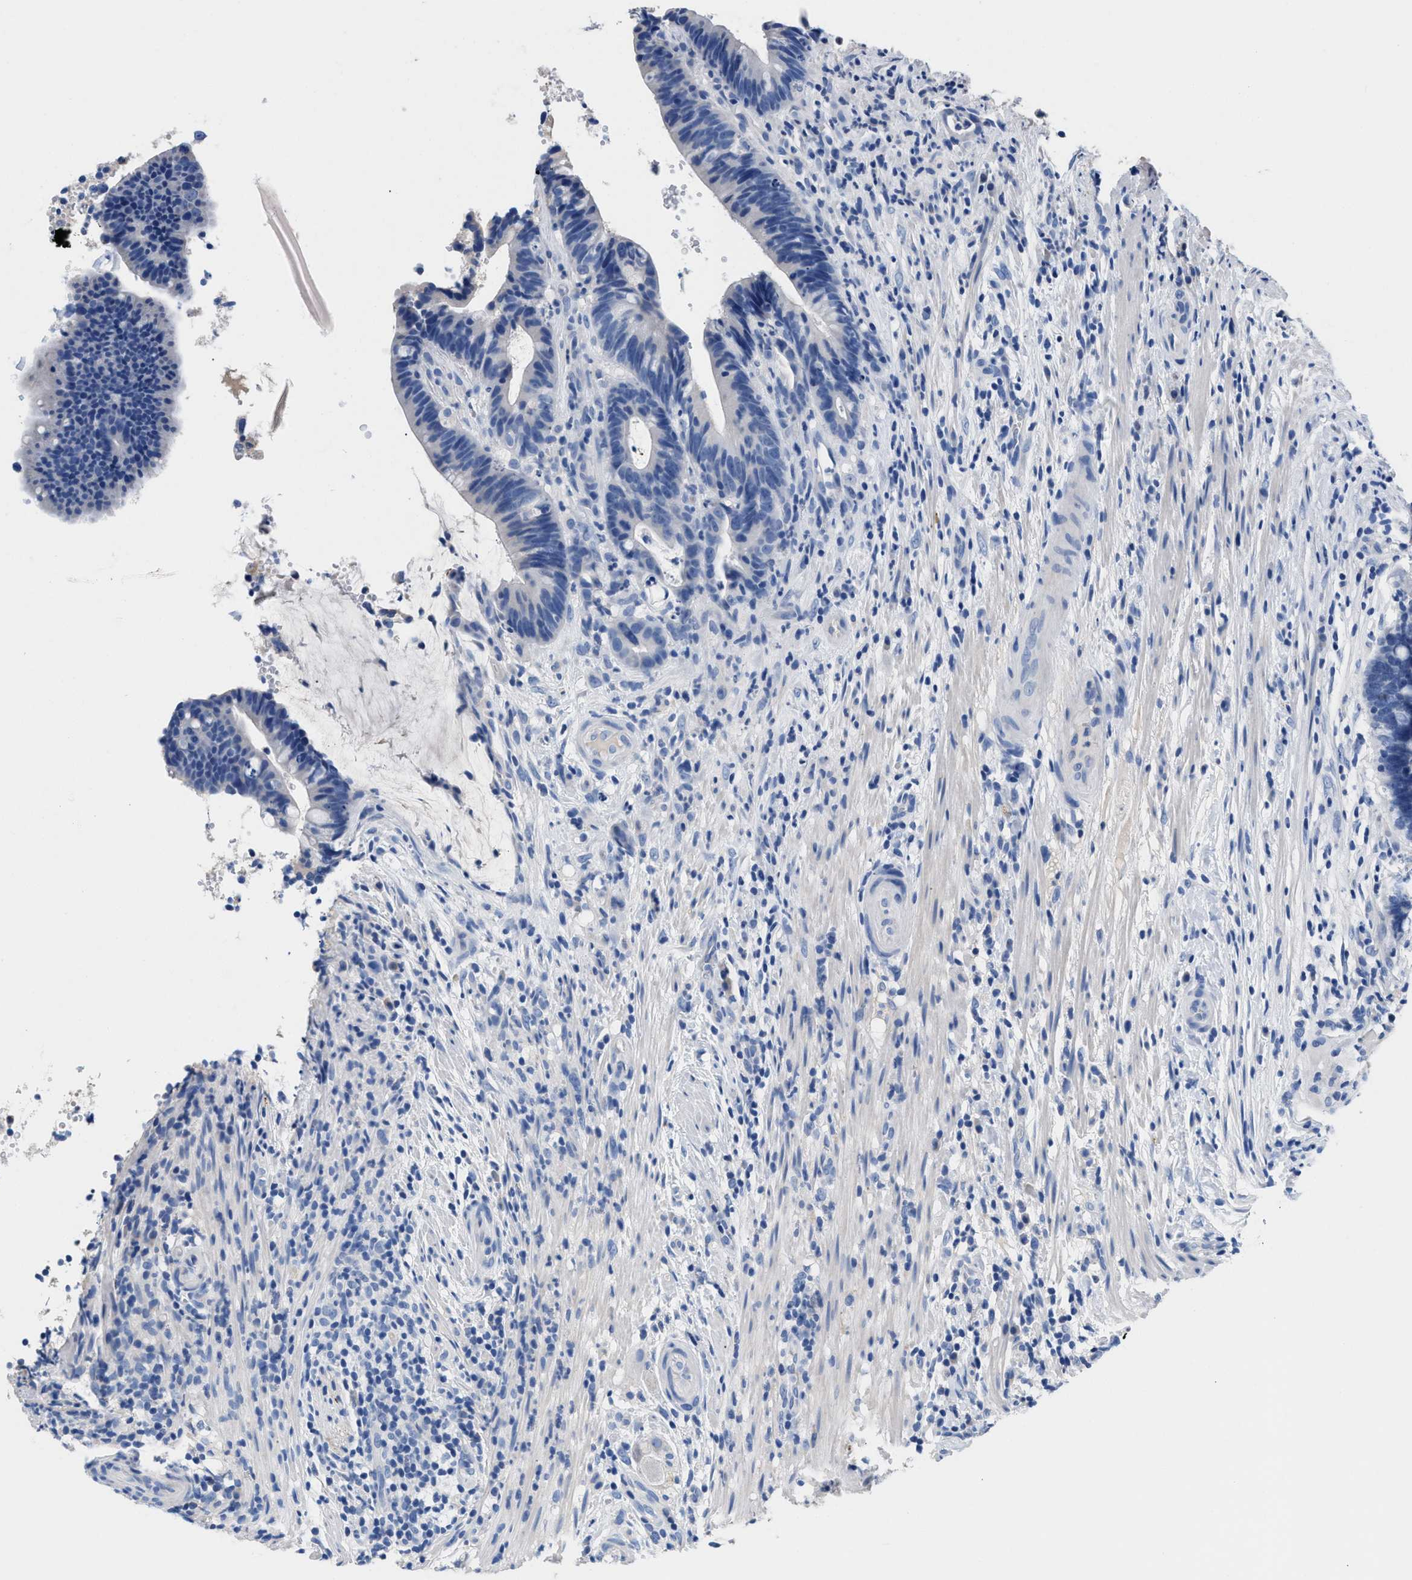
{"staining": {"intensity": "negative", "quantity": "none", "location": "none"}, "tissue": "colorectal cancer", "cell_type": "Tumor cells", "image_type": "cancer", "snomed": [{"axis": "morphology", "description": "Adenocarcinoma, NOS"}, {"axis": "topography", "description": "Colon"}], "caption": "The immunohistochemistry image has no significant staining in tumor cells of colorectal cancer tissue.", "gene": "SLFN13", "patient": {"sex": "female", "age": 66}}